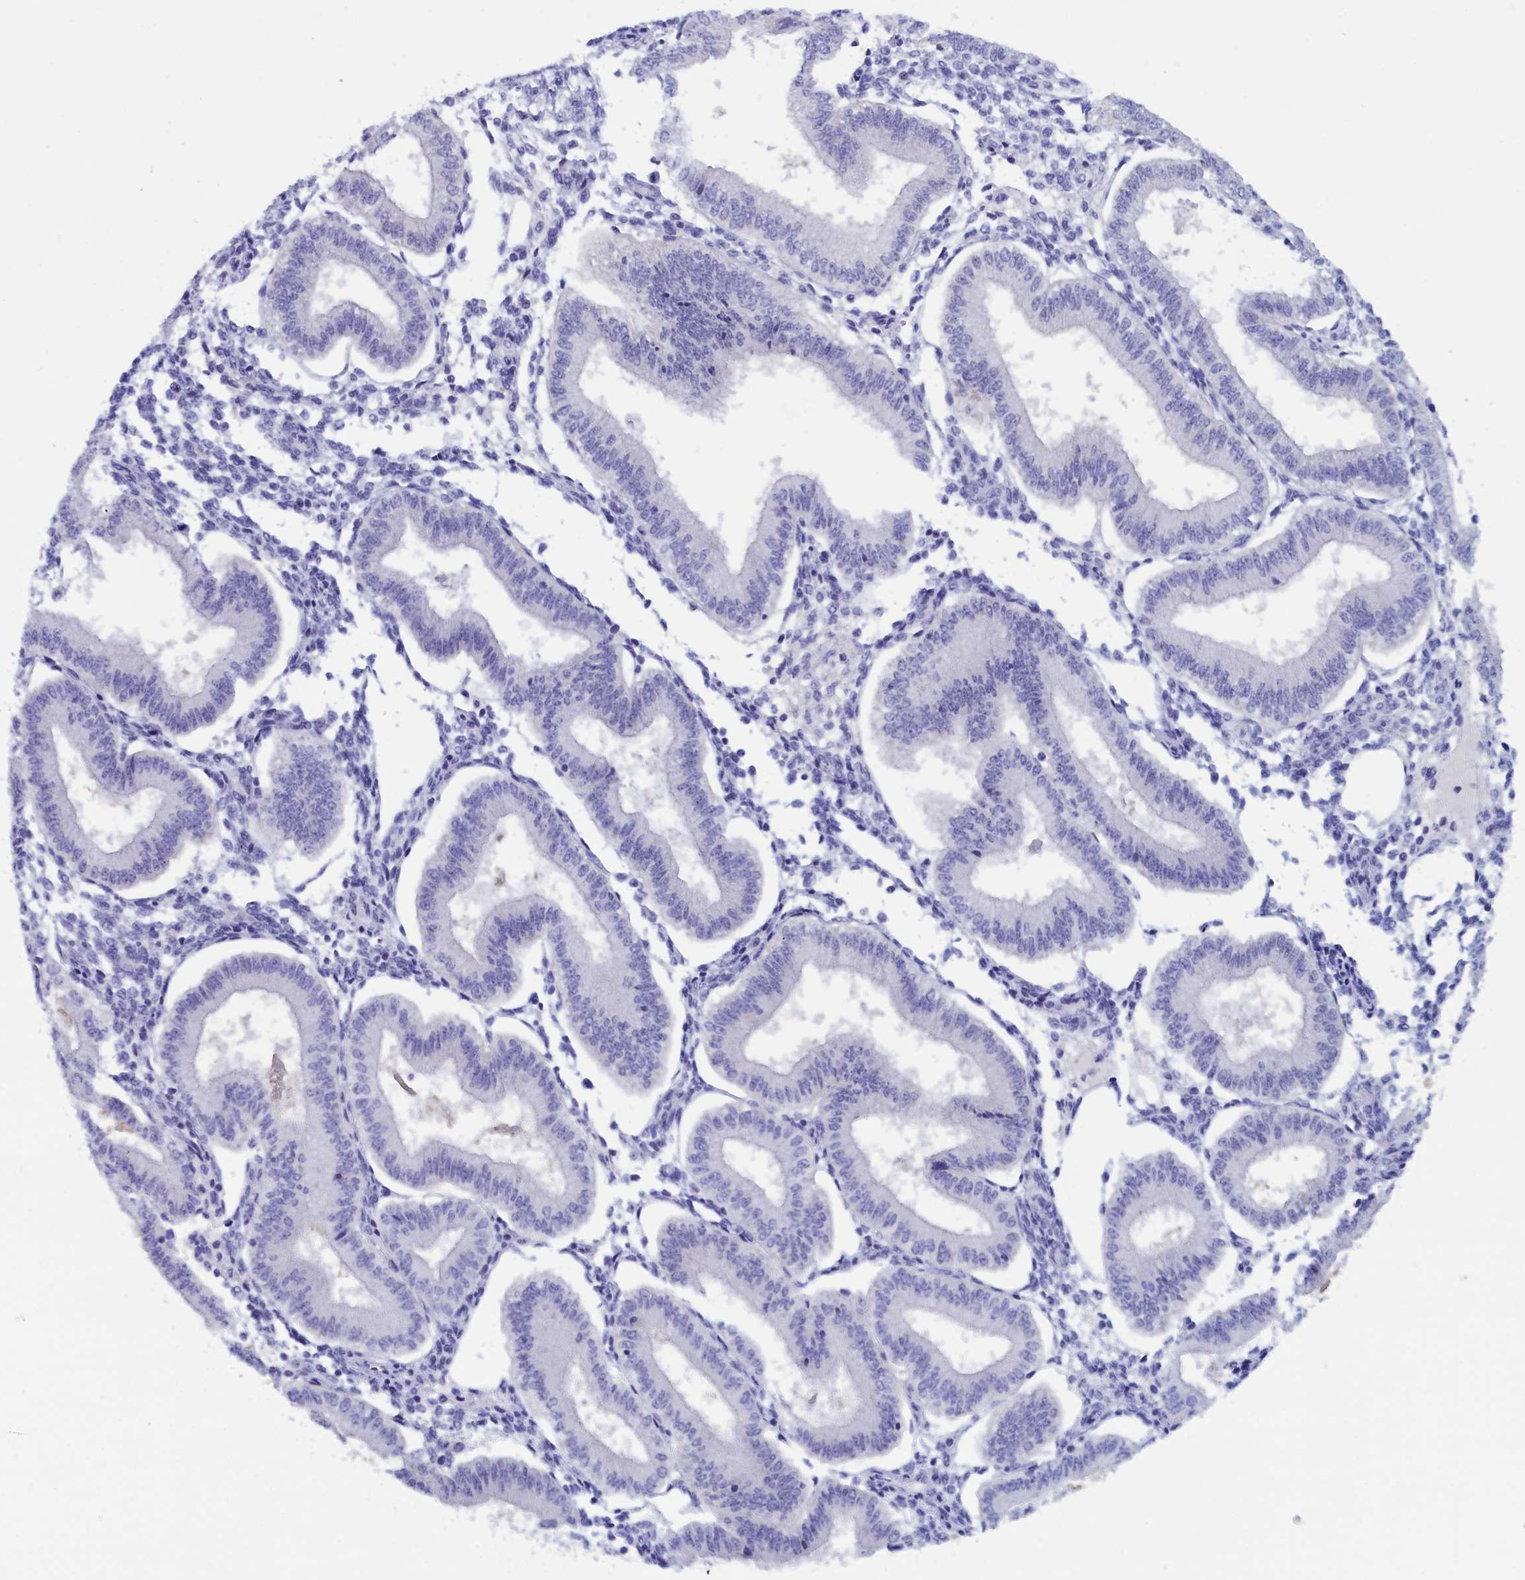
{"staining": {"intensity": "negative", "quantity": "none", "location": "none"}, "tissue": "endometrium", "cell_type": "Cells in endometrial stroma", "image_type": "normal", "snomed": [{"axis": "morphology", "description": "Normal tissue, NOS"}, {"axis": "topography", "description": "Endometrium"}], "caption": "Protein analysis of normal endometrium reveals no significant expression in cells in endometrial stroma. (Immunohistochemistry (ihc), brightfield microscopy, high magnification).", "gene": "ANKRD2", "patient": {"sex": "female", "age": 39}}